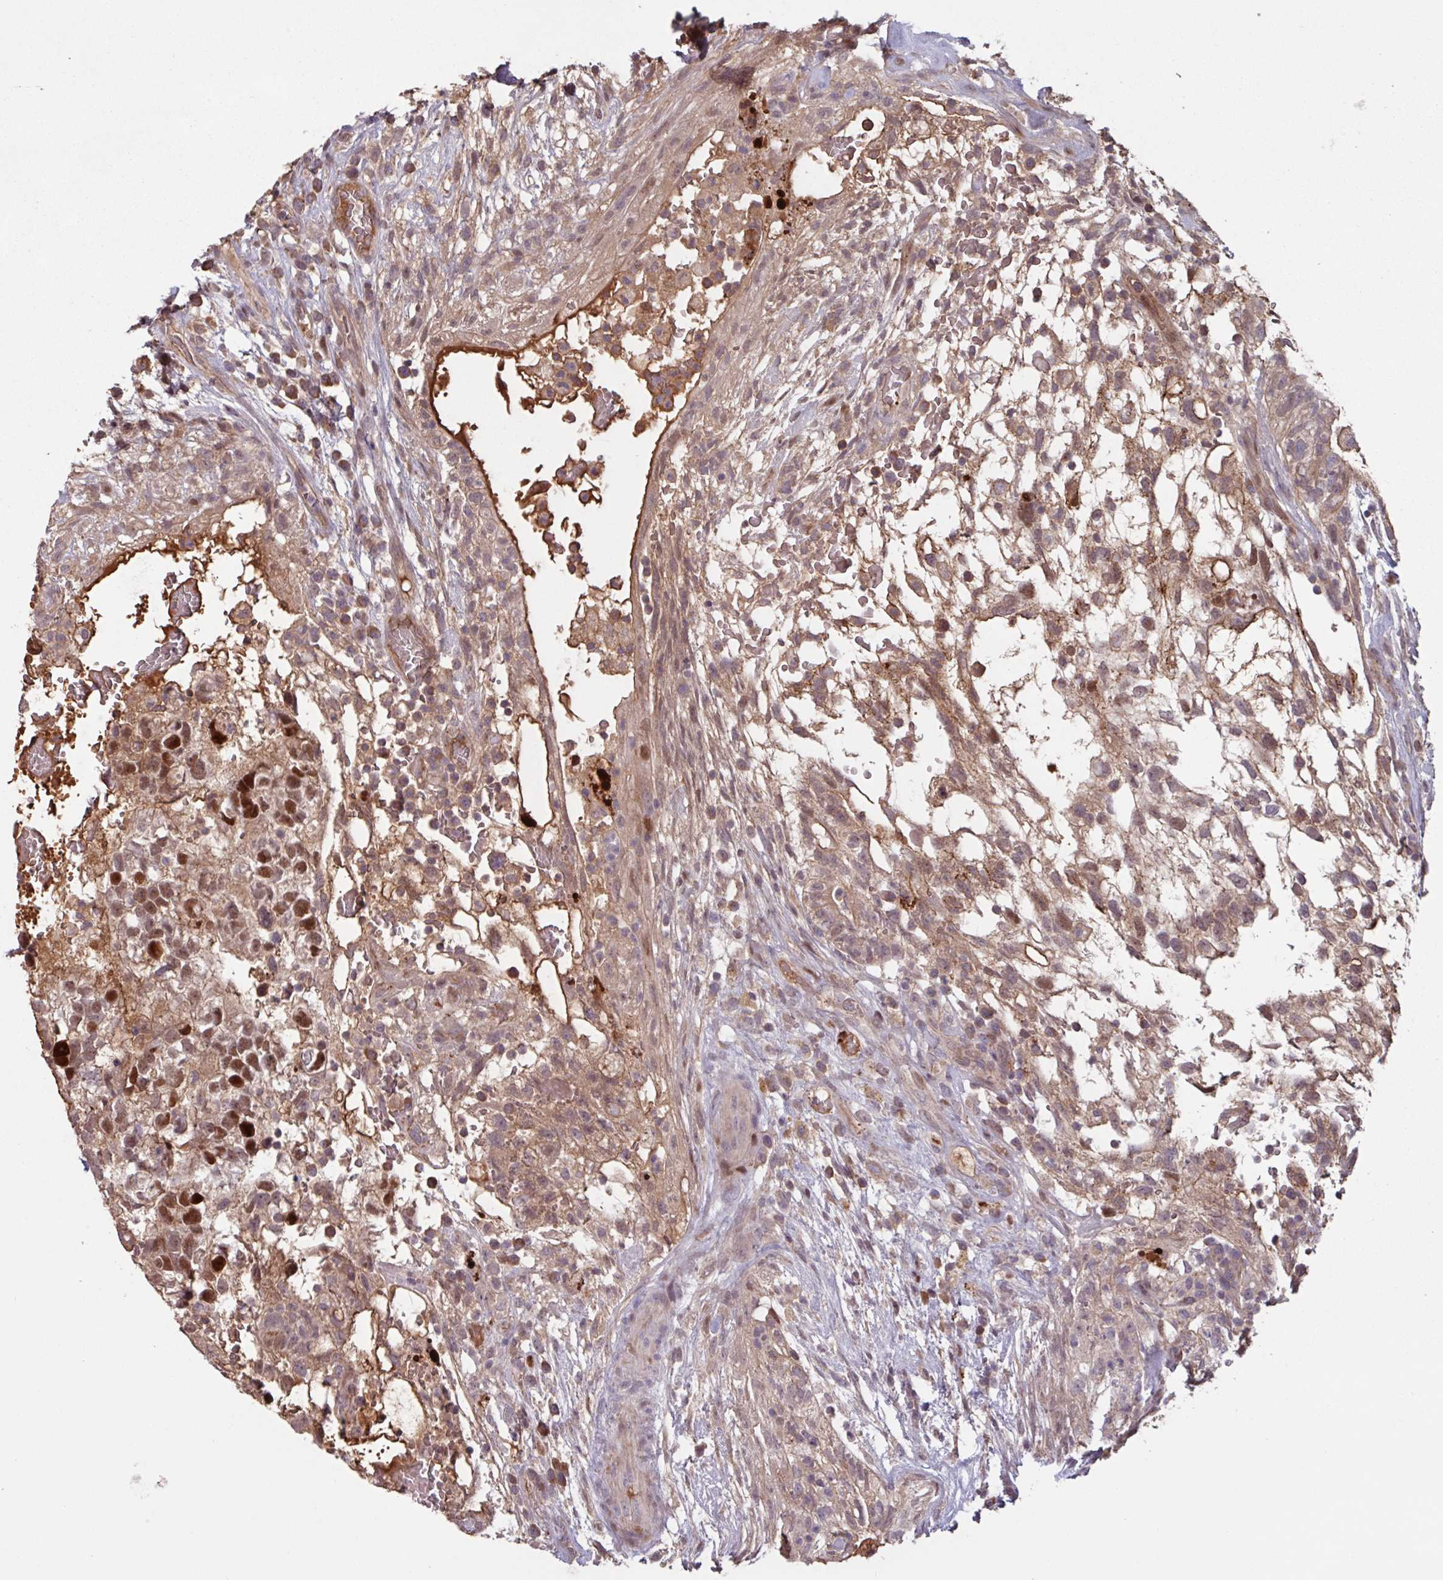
{"staining": {"intensity": "strong", "quantity": "25%-75%", "location": "cytoplasmic/membranous,nuclear"}, "tissue": "testis cancer", "cell_type": "Tumor cells", "image_type": "cancer", "snomed": [{"axis": "morphology", "description": "Normal tissue, NOS"}, {"axis": "morphology", "description": "Carcinoma, Embryonal, NOS"}, {"axis": "topography", "description": "Testis"}], "caption": "Immunohistochemical staining of human embryonal carcinoma (testis) shows high levels of strong cytoplasmic/membranous and nuclear protein positivity in about 25%-75% of tumor cells. (Brightfield microscopy of DAB IHC at high magnification).", "gene": "TMEM88", "patient": {"sex": "male", "age": 32}}